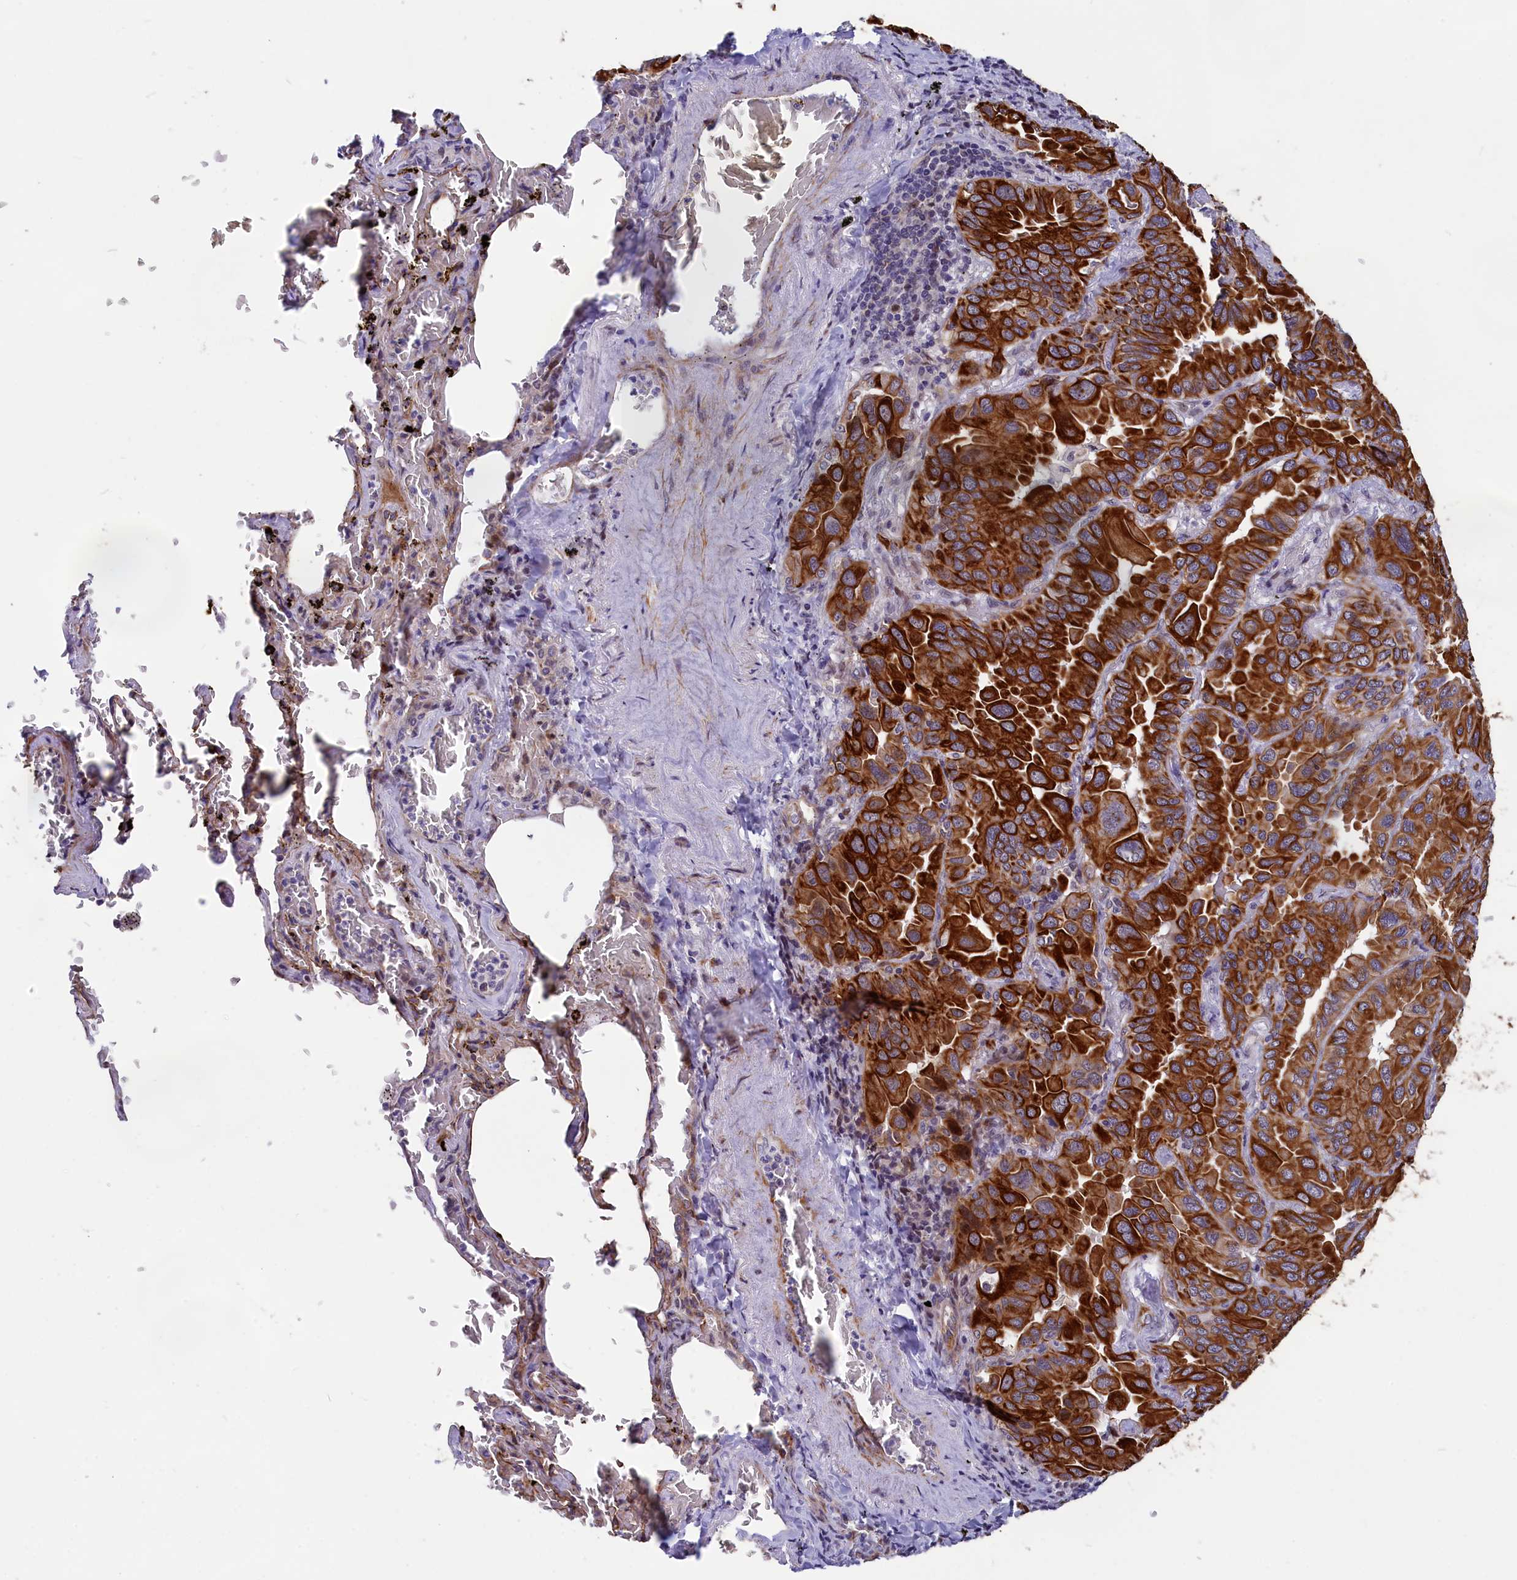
{"staining": {"intensity": "strong", "quantity": ">75%", "location": "cytoplasmic/membranous"}, "tissue": "lung cancer", "cell_type": "Tumor cells", "image_type": "cancer", "snomed": [{"axis": "morphology", "description": "Adenocarcinoma, NOS"}, {"axis": "topography", "description": "Lung"}], "caption": "IHC staining of lung cancer (adenocarcinoma), which demonstrates high levels of strong cytoplasmic/membranous positivity in approximately >75% of tumor cells indicating strong cytoplasmic/membranous protein positivity. The staining was performed using DAB (3,3'-diaminobenzidine) (brown) for protein detection and nuclei were counterstained in hematoxylin (blue).", "gene": "ANKRD34B", "patient": {"sex": "male", "age": 64}}